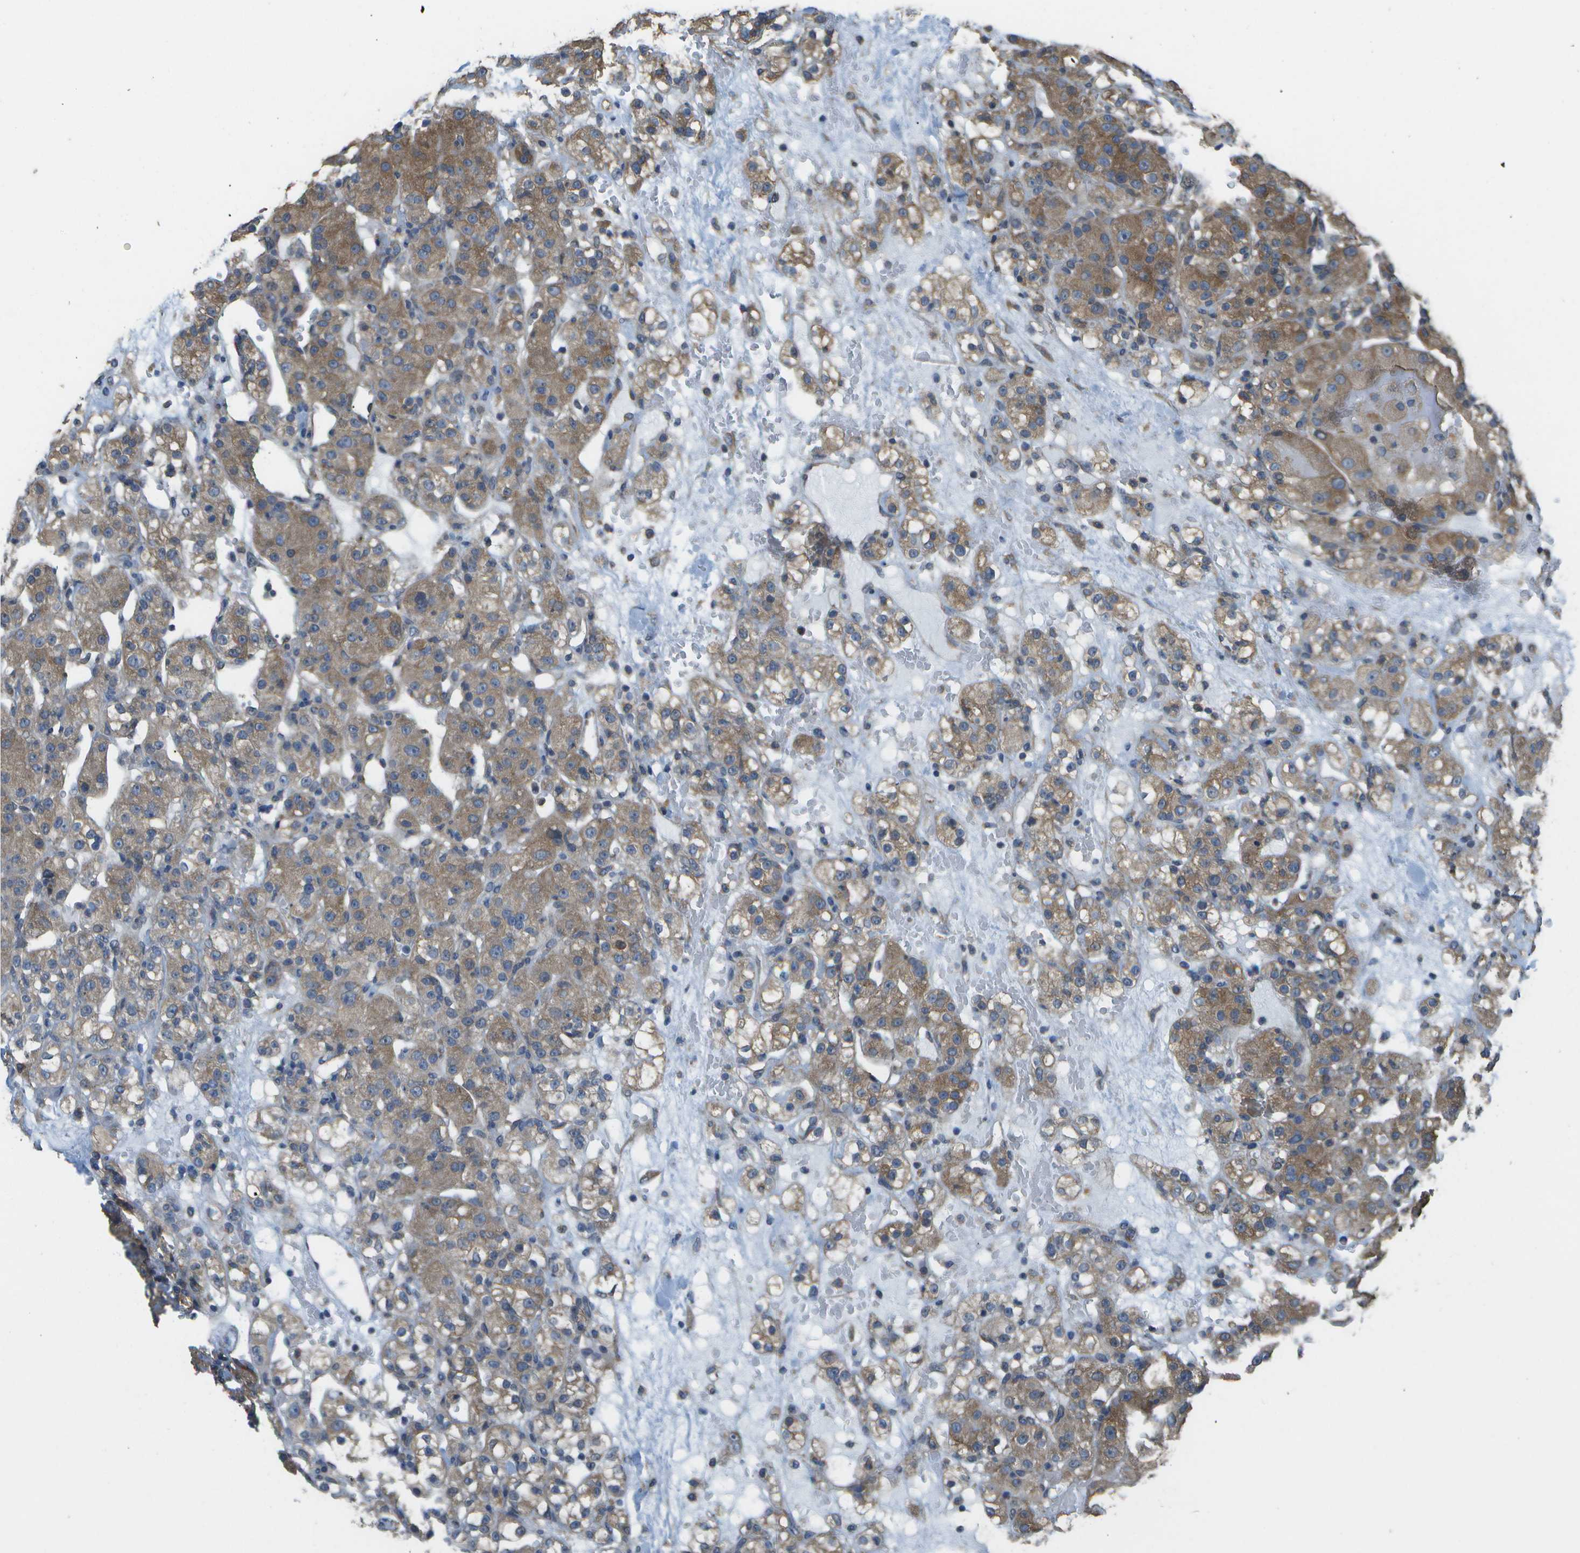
{"staining": {"intensity": "moderate", "quantity": ">75%", "location": "cytoplasmic/membranous"}, "tissue": "renal cancer", "cell_type": "Tumor cells", "image_type": "cancer", "snomed": [{"axis": "morphology", "description": "Normal tissue, NOS"}, {"axis": "morphology", "description": "Adenocarcinoma, NOS"}, {"axis": "topography", "description": "Kidney"}], "caption": "The immunohistochemical stain shows moderate cytoplasmic/membranous expression in tumor cells of renal cancer tissue.", "gene": "CLNS1A", "patient": {"sex": "male", "age": 61}}